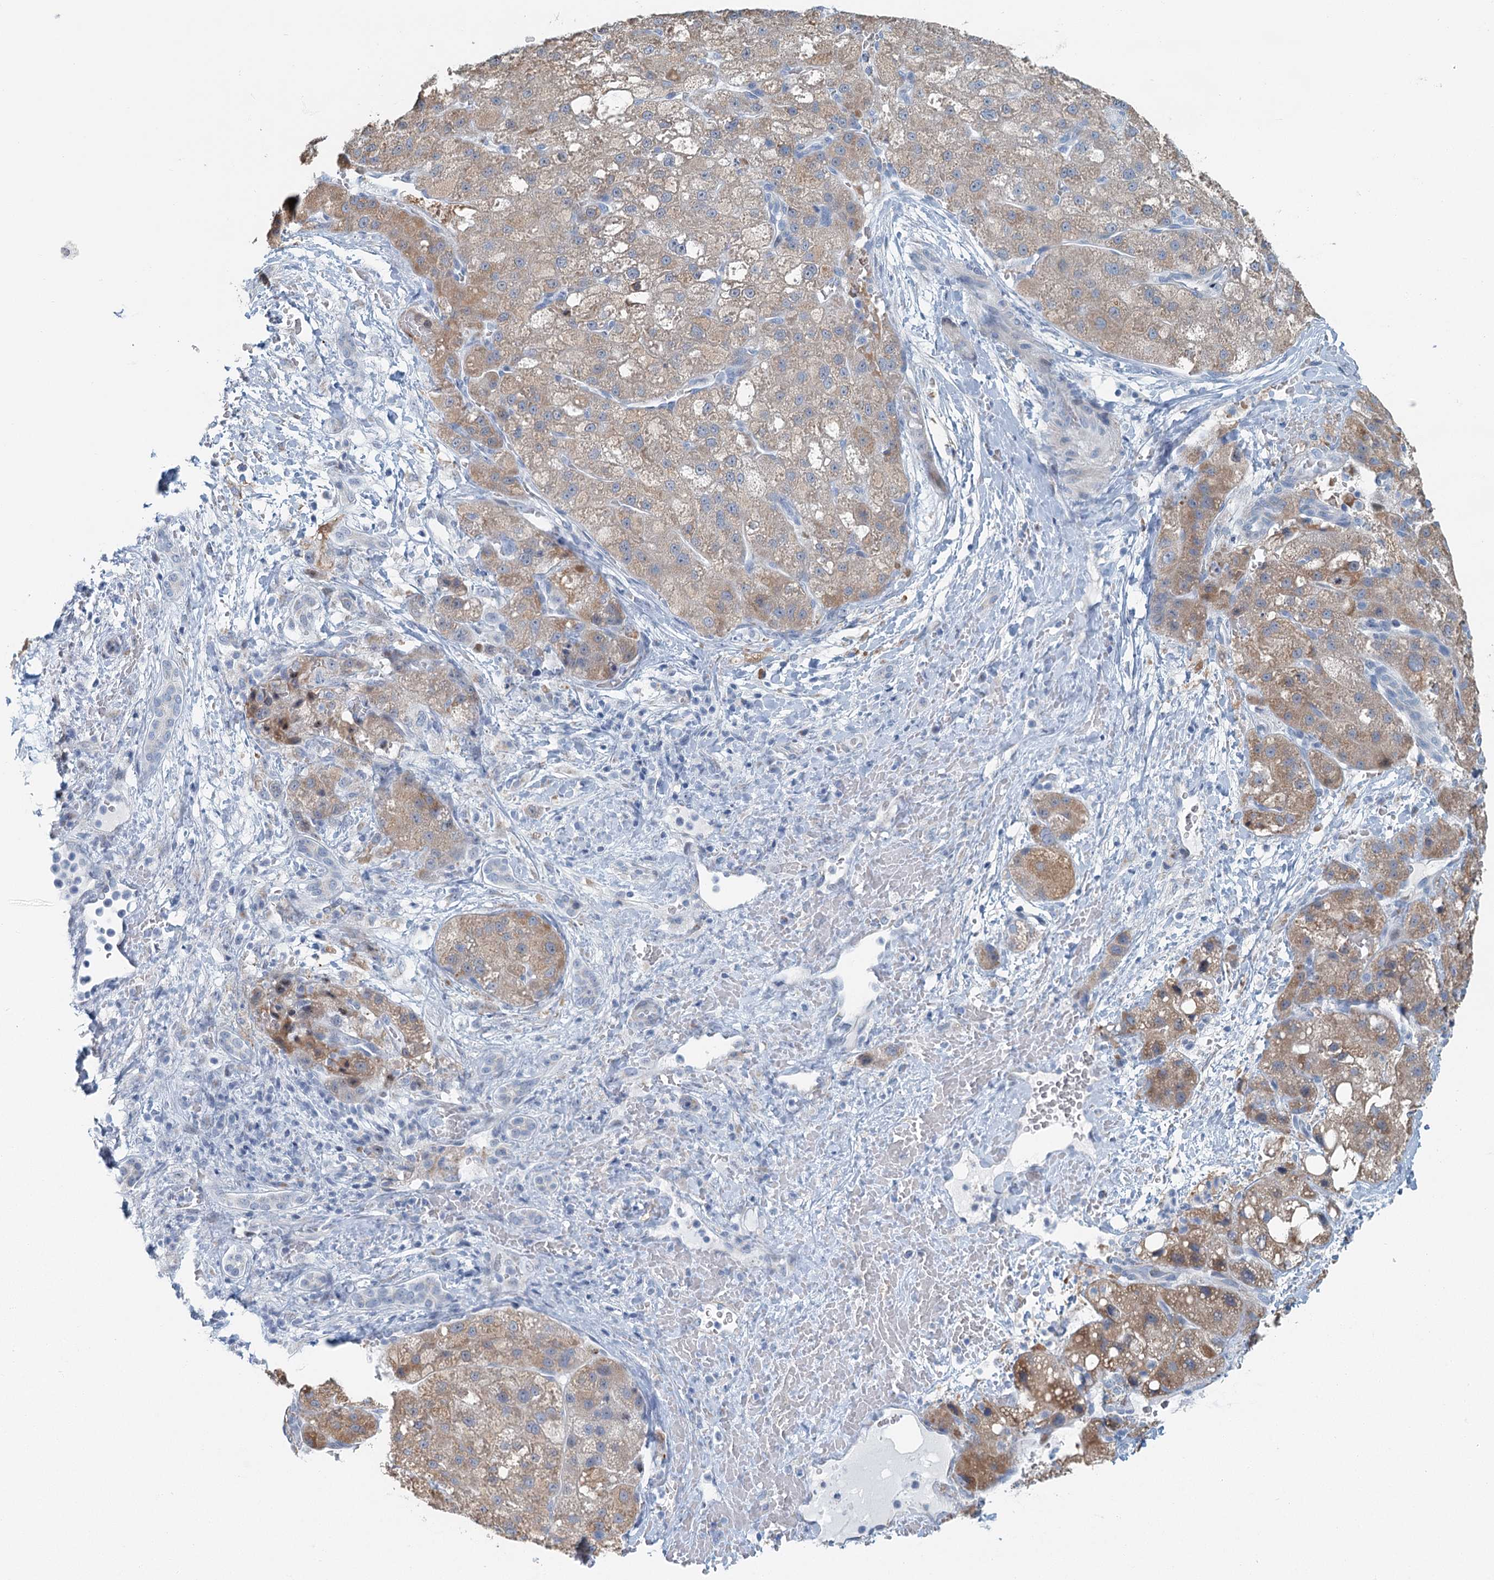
{"staining": {"intensity": "weak", "quantity": ">75%", "location": "cytoplasmic/membranous"}, "tissue": "liver cancer", "cell_type": "Tumor cells", "image_type": "cancer", "snomed": [{"axis": "morphology", "description": "Normal tissue, NOS"}, {"axis": "morphology", "description": "Carcinoma, Hepatocellular, NOS"}, {"axis": "topography", "description": "Liver"}], "caption": "A brown stain labels weak cytoplasmic/membranous expression of a protein in human liver cancer (hepatocellular carcinoma) tumor cells. (IHC, brightfield microscopy, high magnification).", "gene": "ZNF527", "patient": {"sex": "male", "age": 57}}